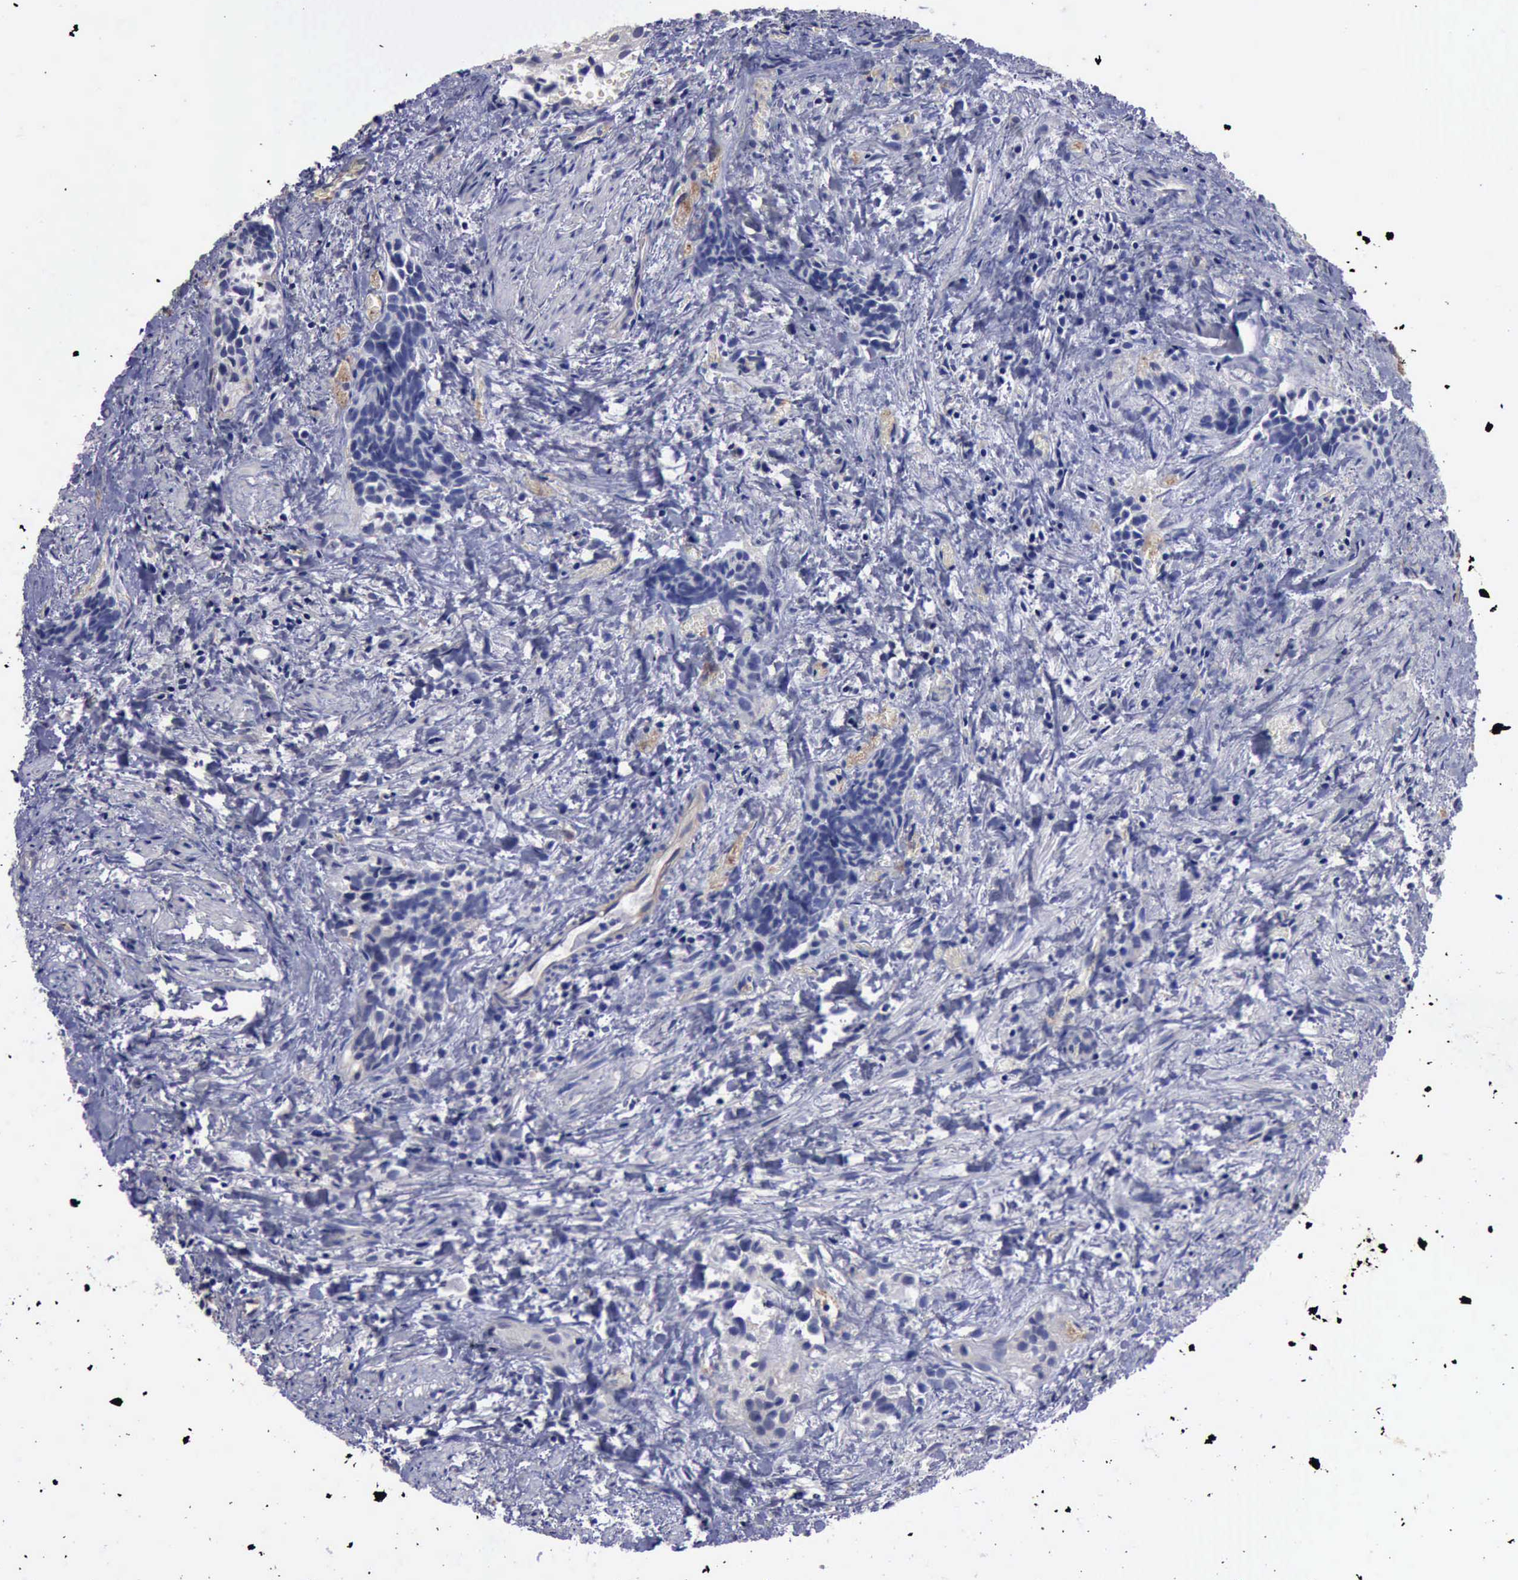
{"staining": {"intensity": "negative", "quantity": "none", "location": "none"}, "tissue": "urothelial cancer", "cell_type": "Tumor cells", "image_type": "cancer", "snomed": [{"axis": "morphology", "description": "Urothelial carcinoma, High grade"}, {"axis": "topography", "description": "Urinary bladder"}], "caption": "IHC histopathology image of neoplastic tissue: urothelial carcinoma (high-grade) stained with DAB (3,3'-diaminobenzidine) shows no significant protein staining in tumor cells.", "gene": "CRKL", "patient": {"sex": "female", "age": 78}}